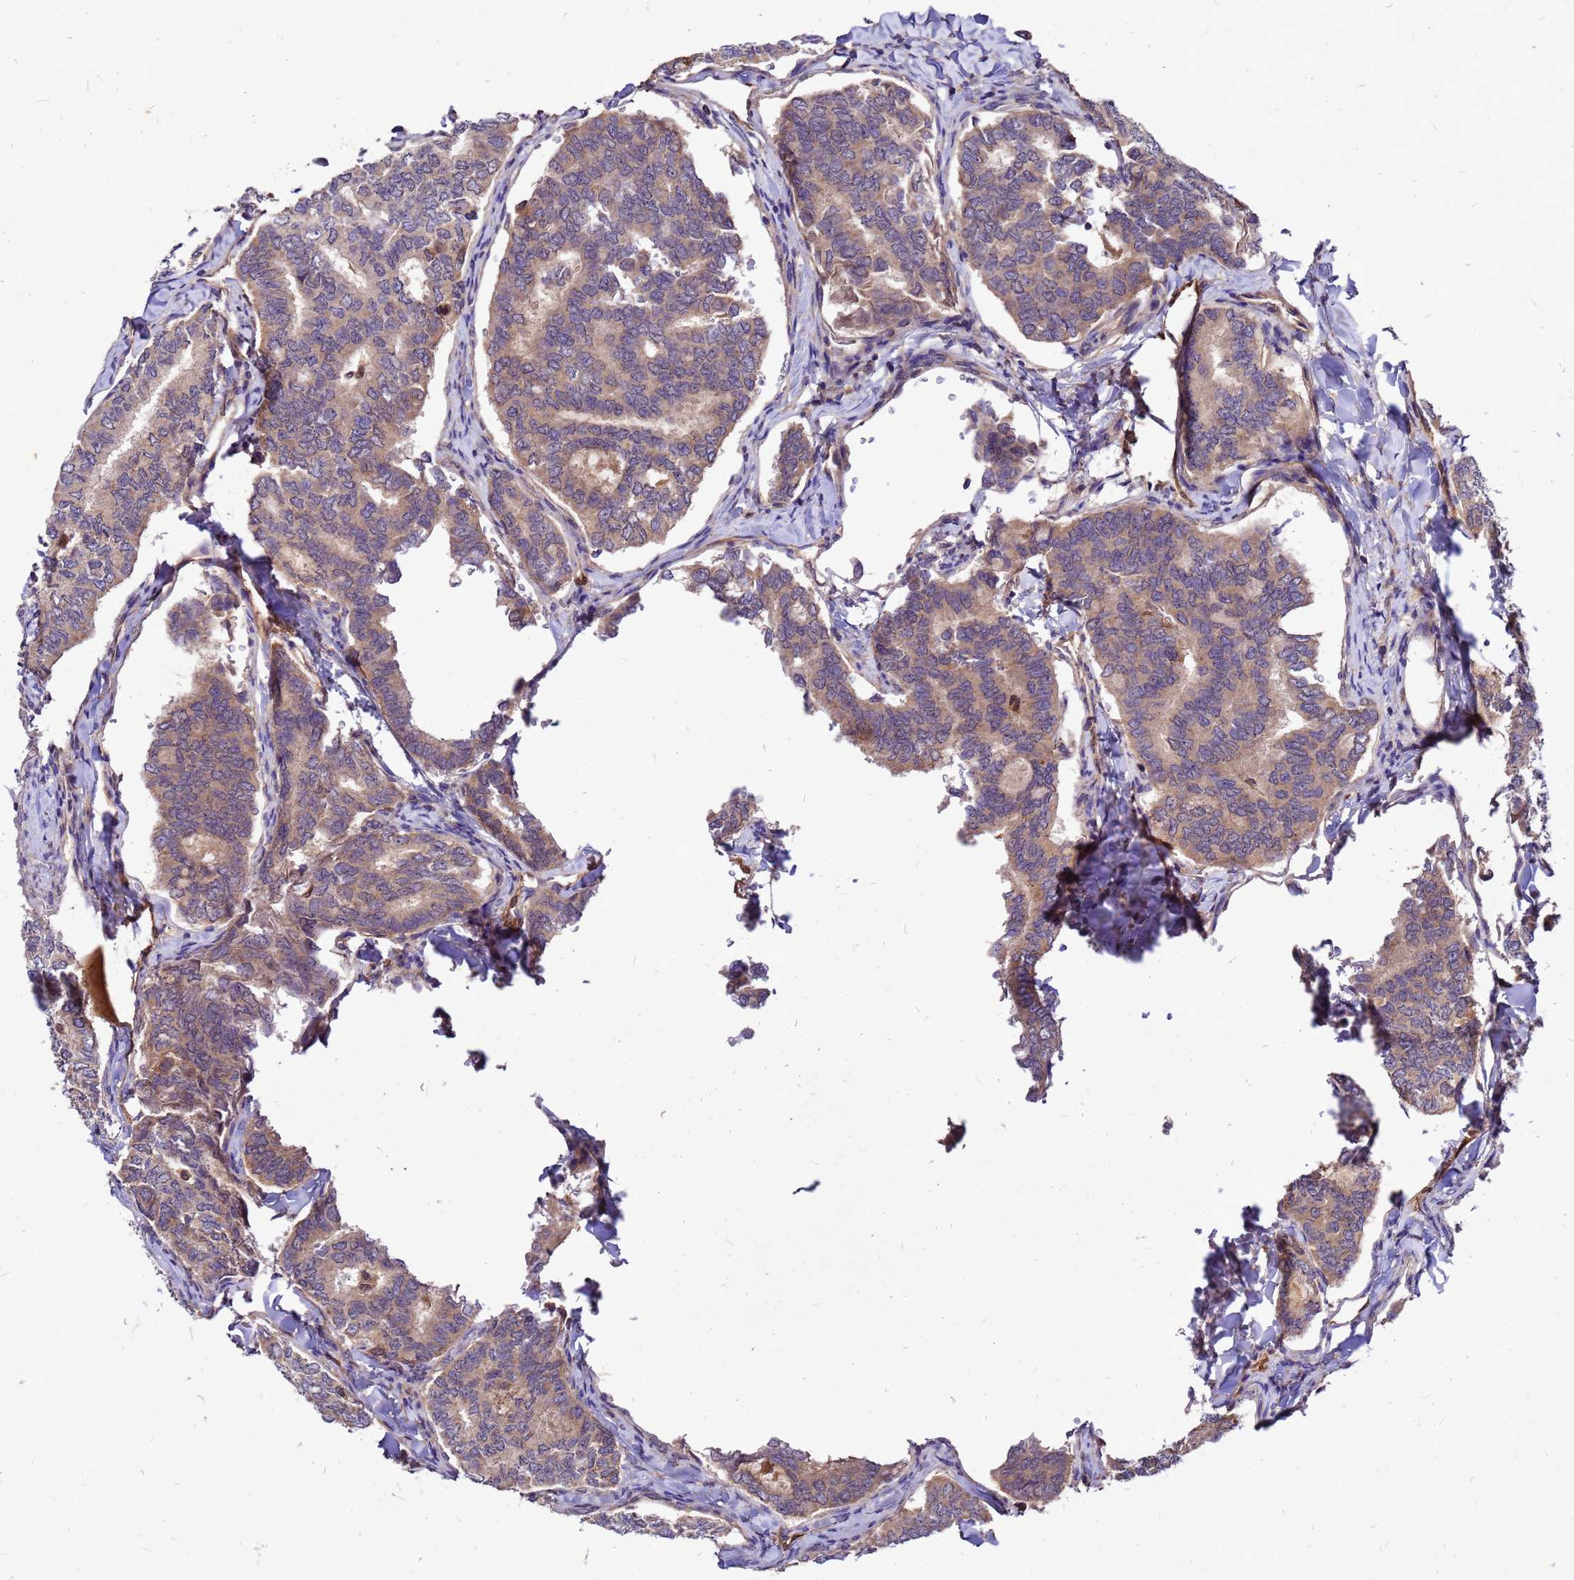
{"staining": {"intensity": "moderate", "quantity": ">75%", "location": "cytoplasmic/membranous"}, "tissue": "thyroid cancer", "cell_type": "Tumor cells", "image_type": "cancer", "snomed": [{"axis": "morphology", "description": "Papillary adenocarcinoma, NOS"}, {"axis": "topography", "description": "Thyroid gland"}], "caption": "Immunohistochemistry of human thyroid cancer (papillary adenocarcinoma) exhibits medium levels of moderate cytoplasmic/membranous staining in about >75% of tumor cells. The staining is performed using DAB brown chromogen to label protein expression. The nuclei are counter-stained blue using hematoxylin.", "gene": "DUSP23", "patient": {"sex": "female", "age": 35}}